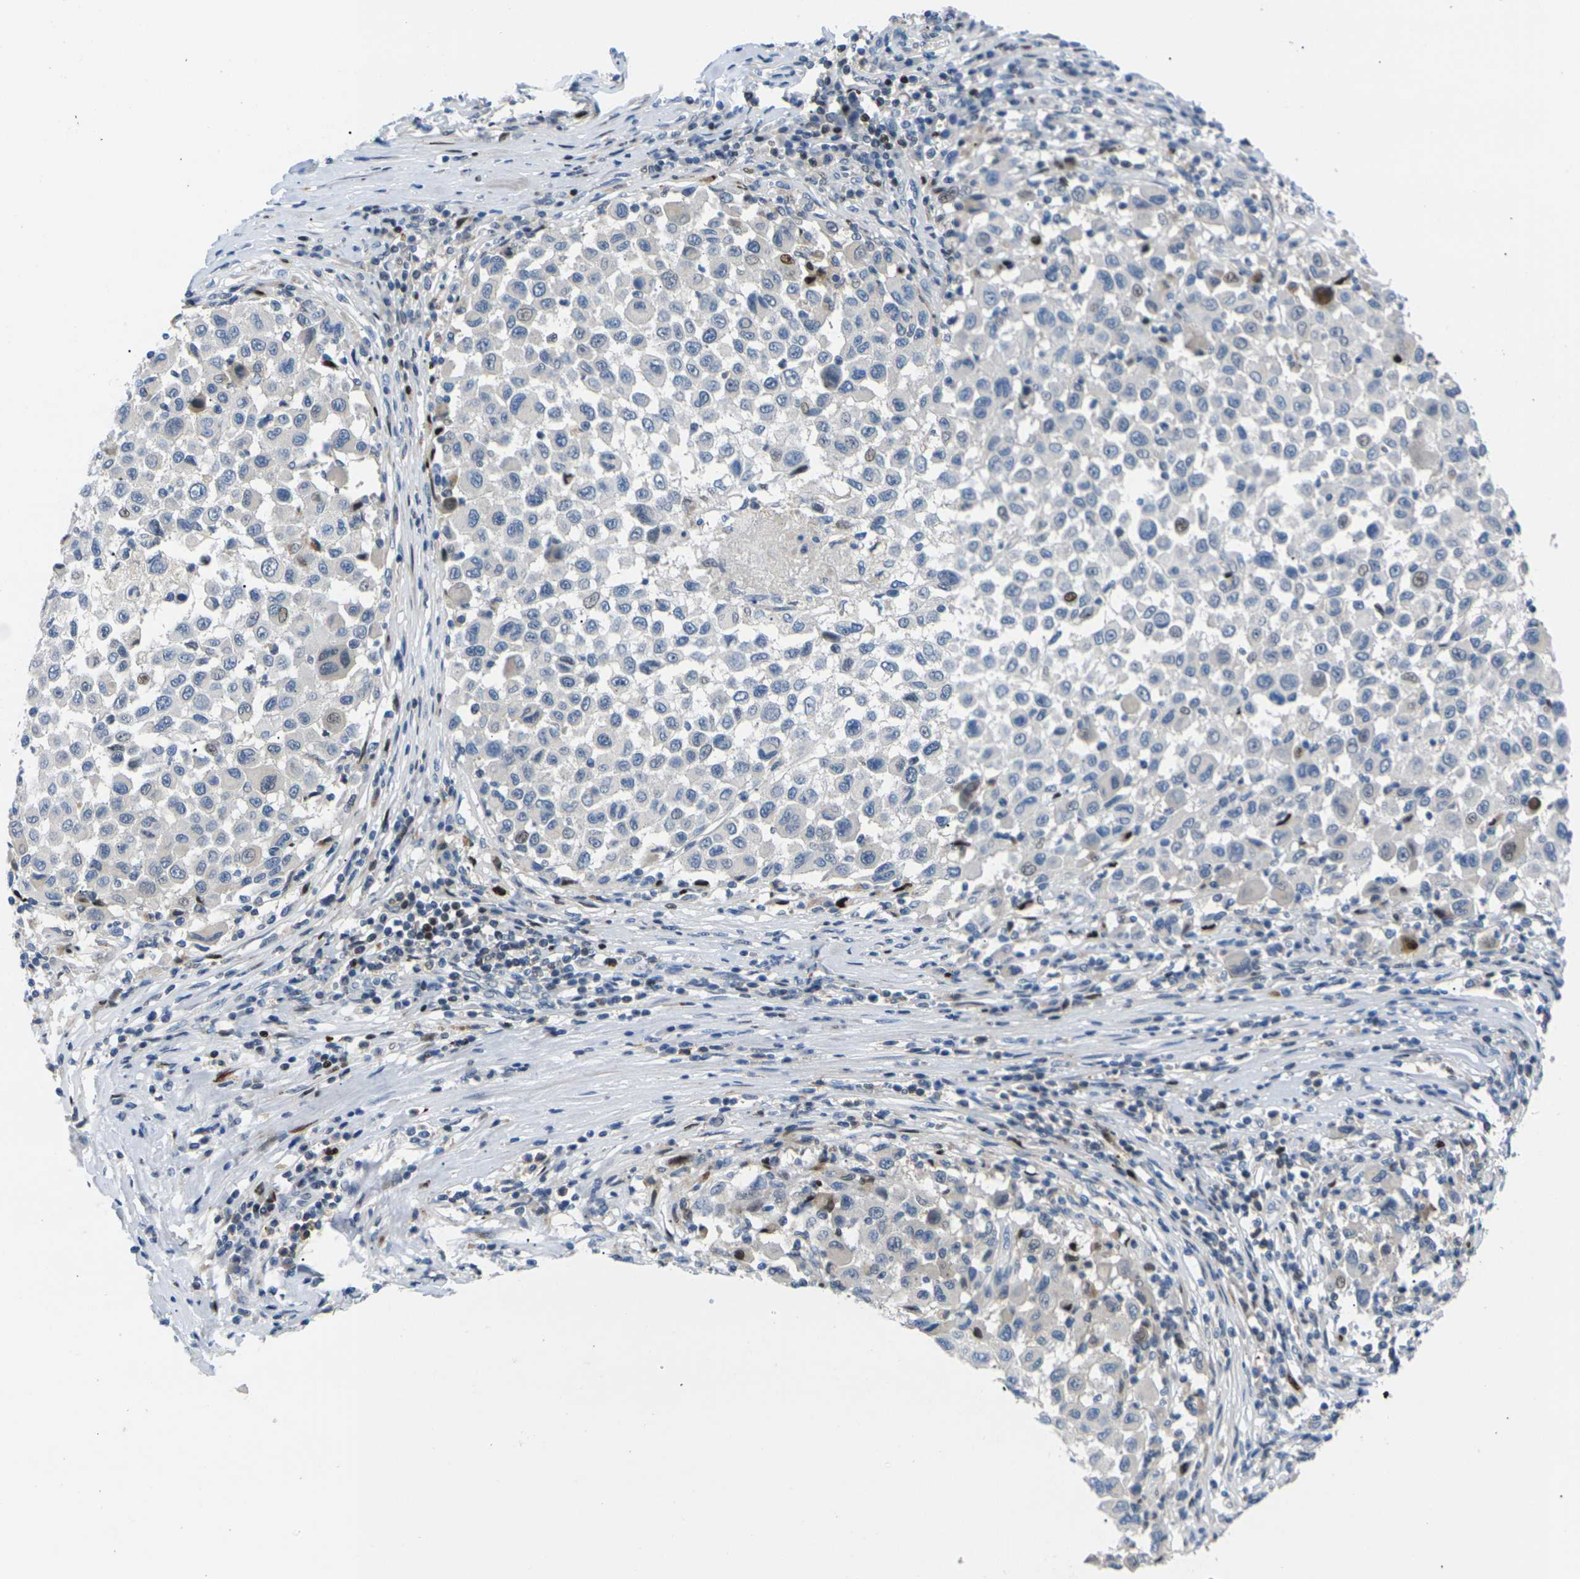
{"staining": {"intensity": "weak", "quantity": "25%-75%", "location": "cytoplasmic/membranous"}, "tissue": "melanoma", "cell_type": "Tumor cells", "image_type": "cancer", "snomed": [{"axis": "morphology", "description": "Malignant melanoma, Metastatic site"}, {"axis": "topography", "description": "Lymph node"}], "caption": "High-power microscopy captured an immunohistochemistry image of melanoma, revealing weak cytoplasmic/membranous staining in about 25%-75% of tumor cells.", "gene": "RPS6KA3", "patient": {"sex": "male", "age": 61}}